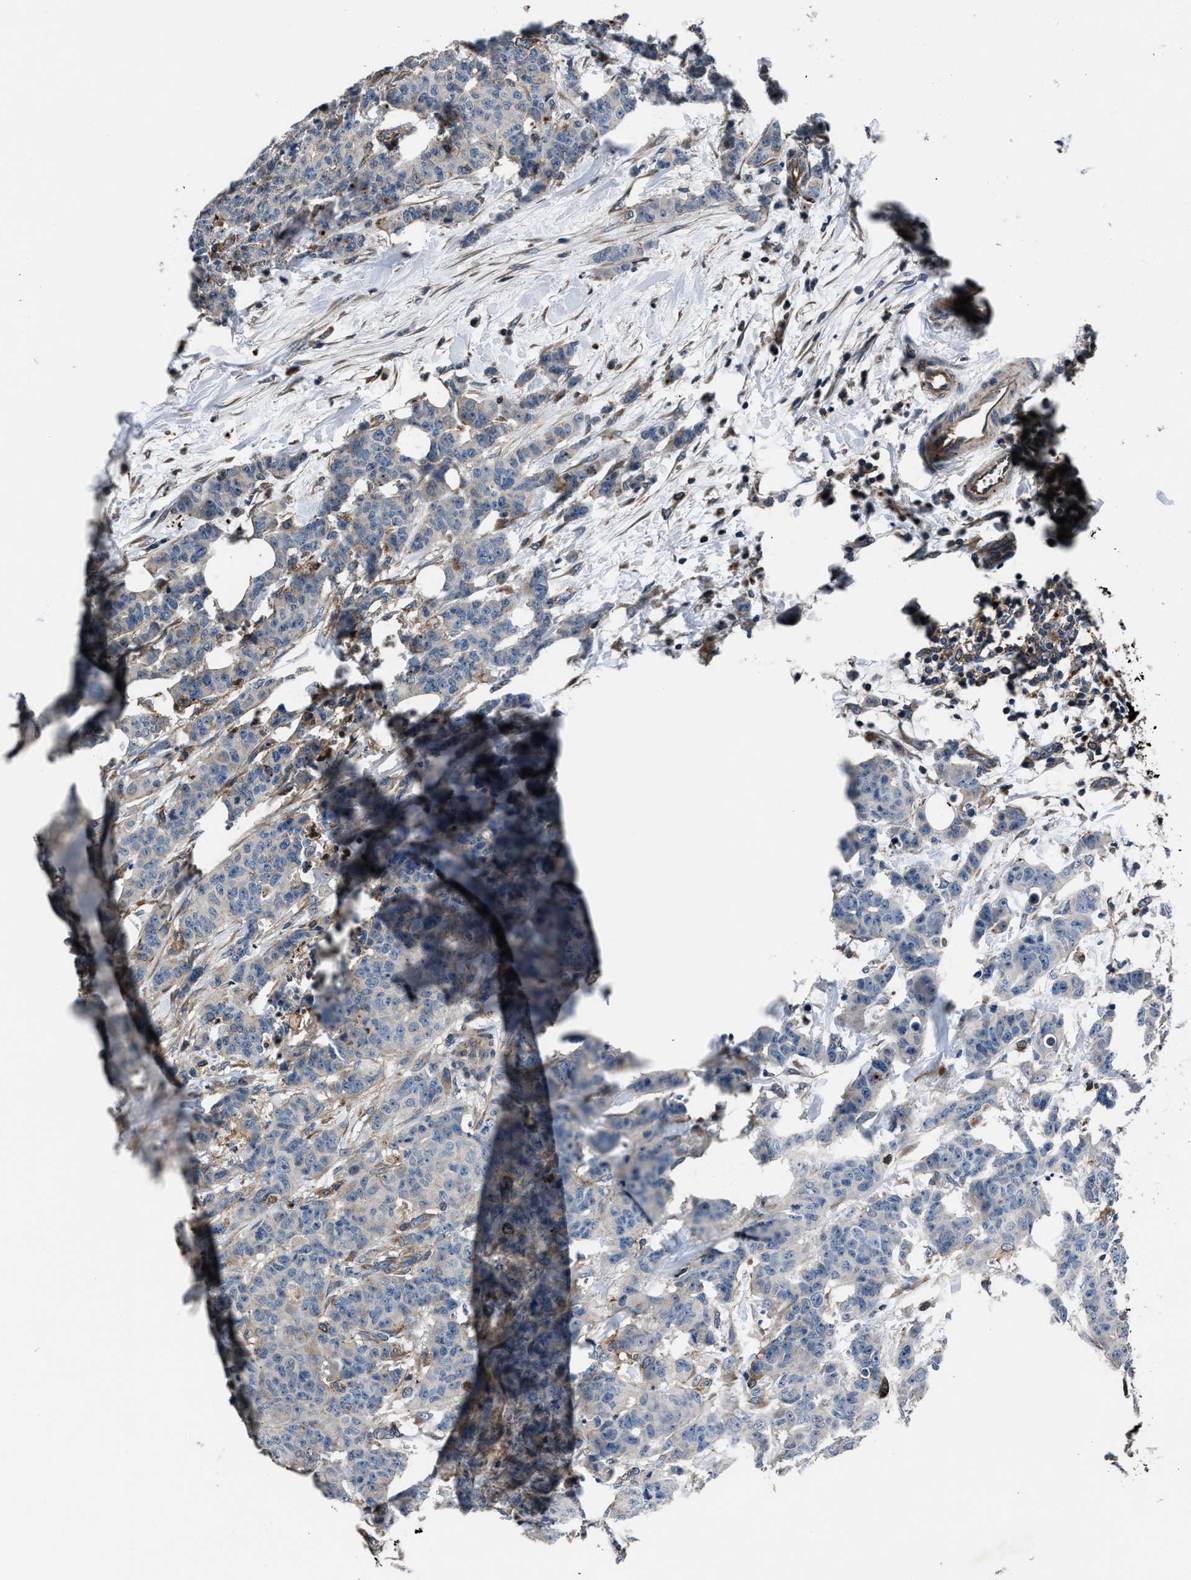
{"staining": {"intensity": "negative", "quantity": "none", "location": "none"}, "tissue": "breast cancer", "cell_type": "Tumor cells", "image_type": "cancer", "snomed": [{"axis": "morphology", "description": "Normal tissue, NOS"}, {"axis": "morphology", "description": "Duct carcinoma"}, {"axis": "topography", "description": "Breast"}], "caption": "An immunohistochemistry (IHC) histopathology image of breast intraductal carcinoma is shown. There is no staining in tumor cells of breast intraductal carcinoma. (DAB (3,3'-diaminobenzidine) immunohistochemistry with hematoxylin counter stain).", "gene": "MFSD11", "patient": {"sex": "female", "age": 40}}